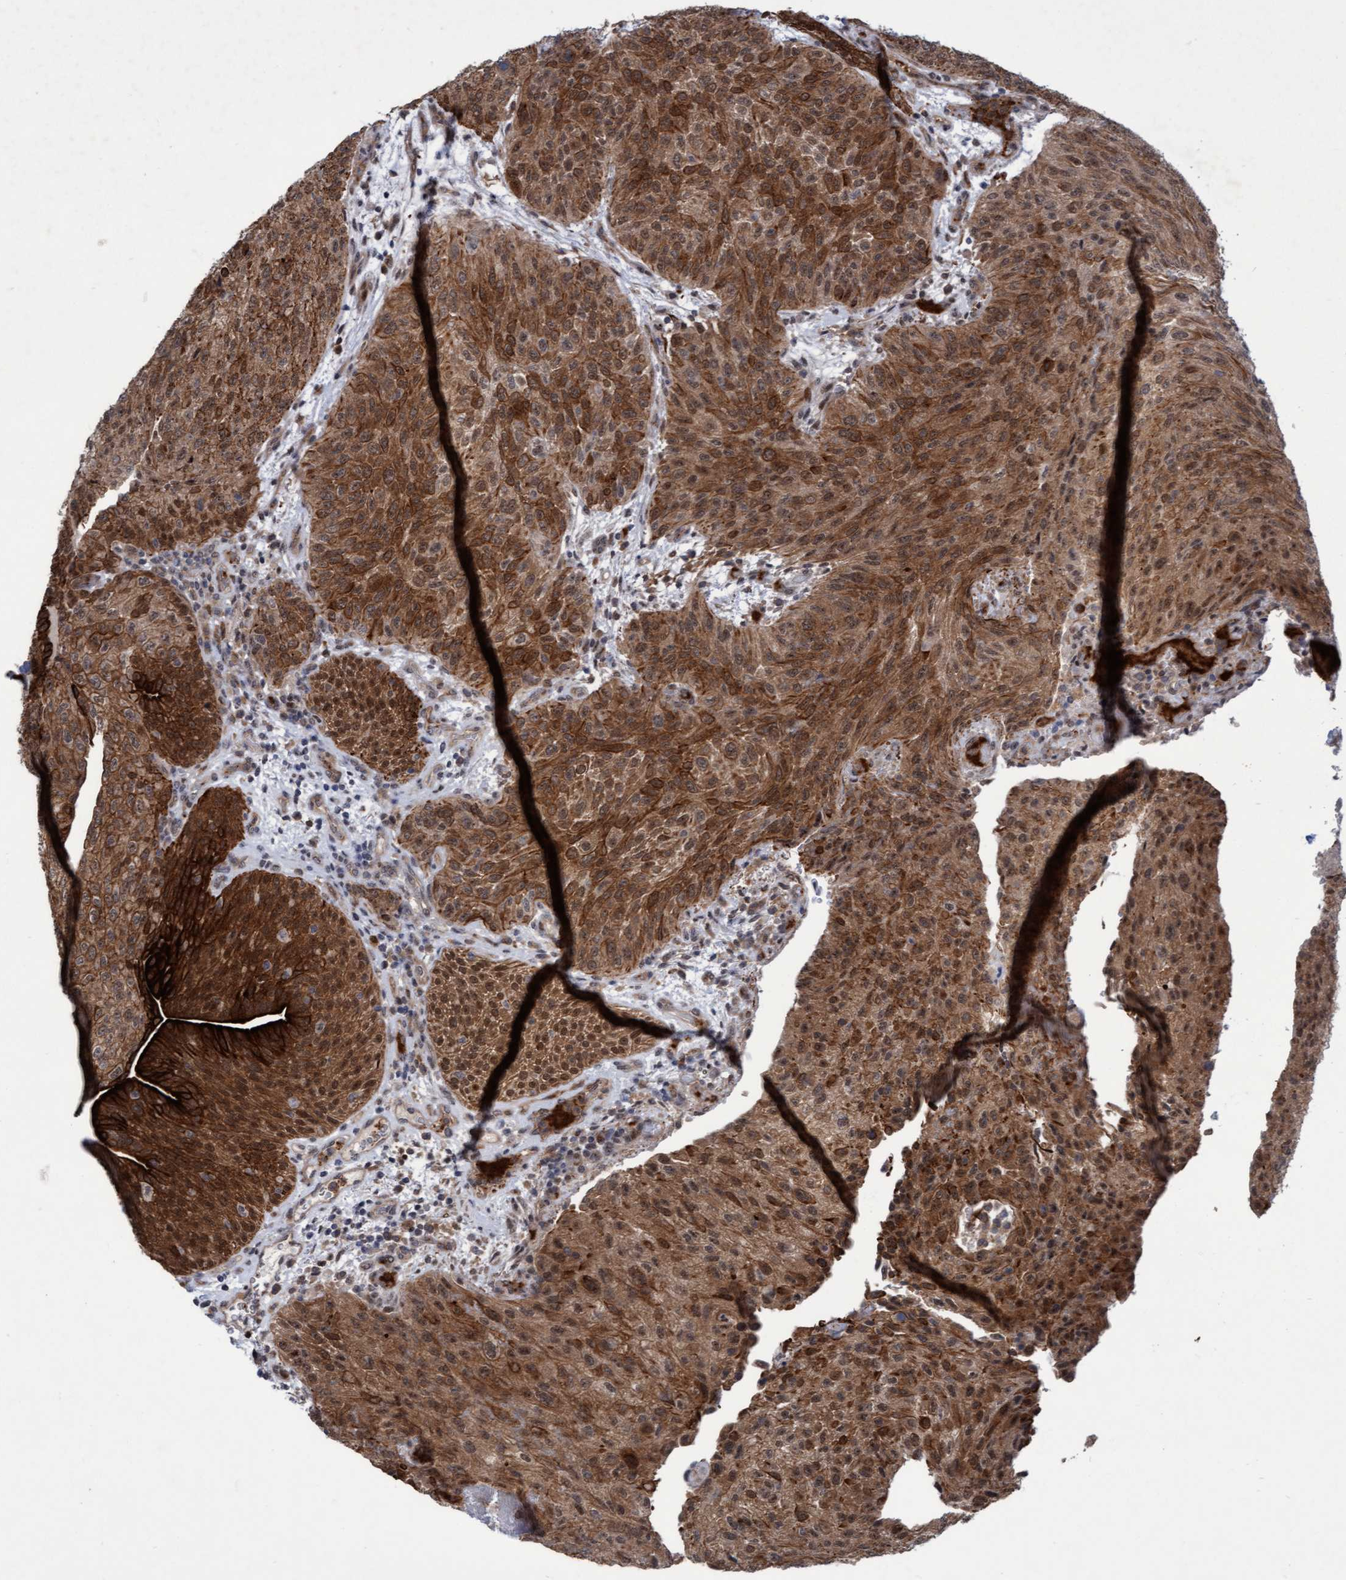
{"staining": {"intensity": "moderate", "quantity": ">75%", "location": "cytoplasmic/membranous,nuclear"}, "tissue": "urothelial cancer", "cell_type": "Tumor cells", "image_type": "cancer", "snomed": [{"axis": "morphology", "description": "Urothelial carcinoma, Low grade"}, {"axis": "morphology", "description": "Urothelial carcinoma, High grade"}, {"axis": "topography", "description": "Urinary bladder"}], "caption": "High-magnification brightfield microscopy of urothelial carcinoma (low-grade) stained with DAB (brown) and counterstained with hematoxylin (blue). tumor cells exhibit moderate cytoplasmic/membranous and nuclear staining is appreciated in approximately>75% of cells. The staining is performed using DAB brown chromogen to label protein expression. The nuclei are counter-stained blue using hematoxylin.", "gene": "RAP1GAP2", "patient": {"sex": "male", "age": 35}}